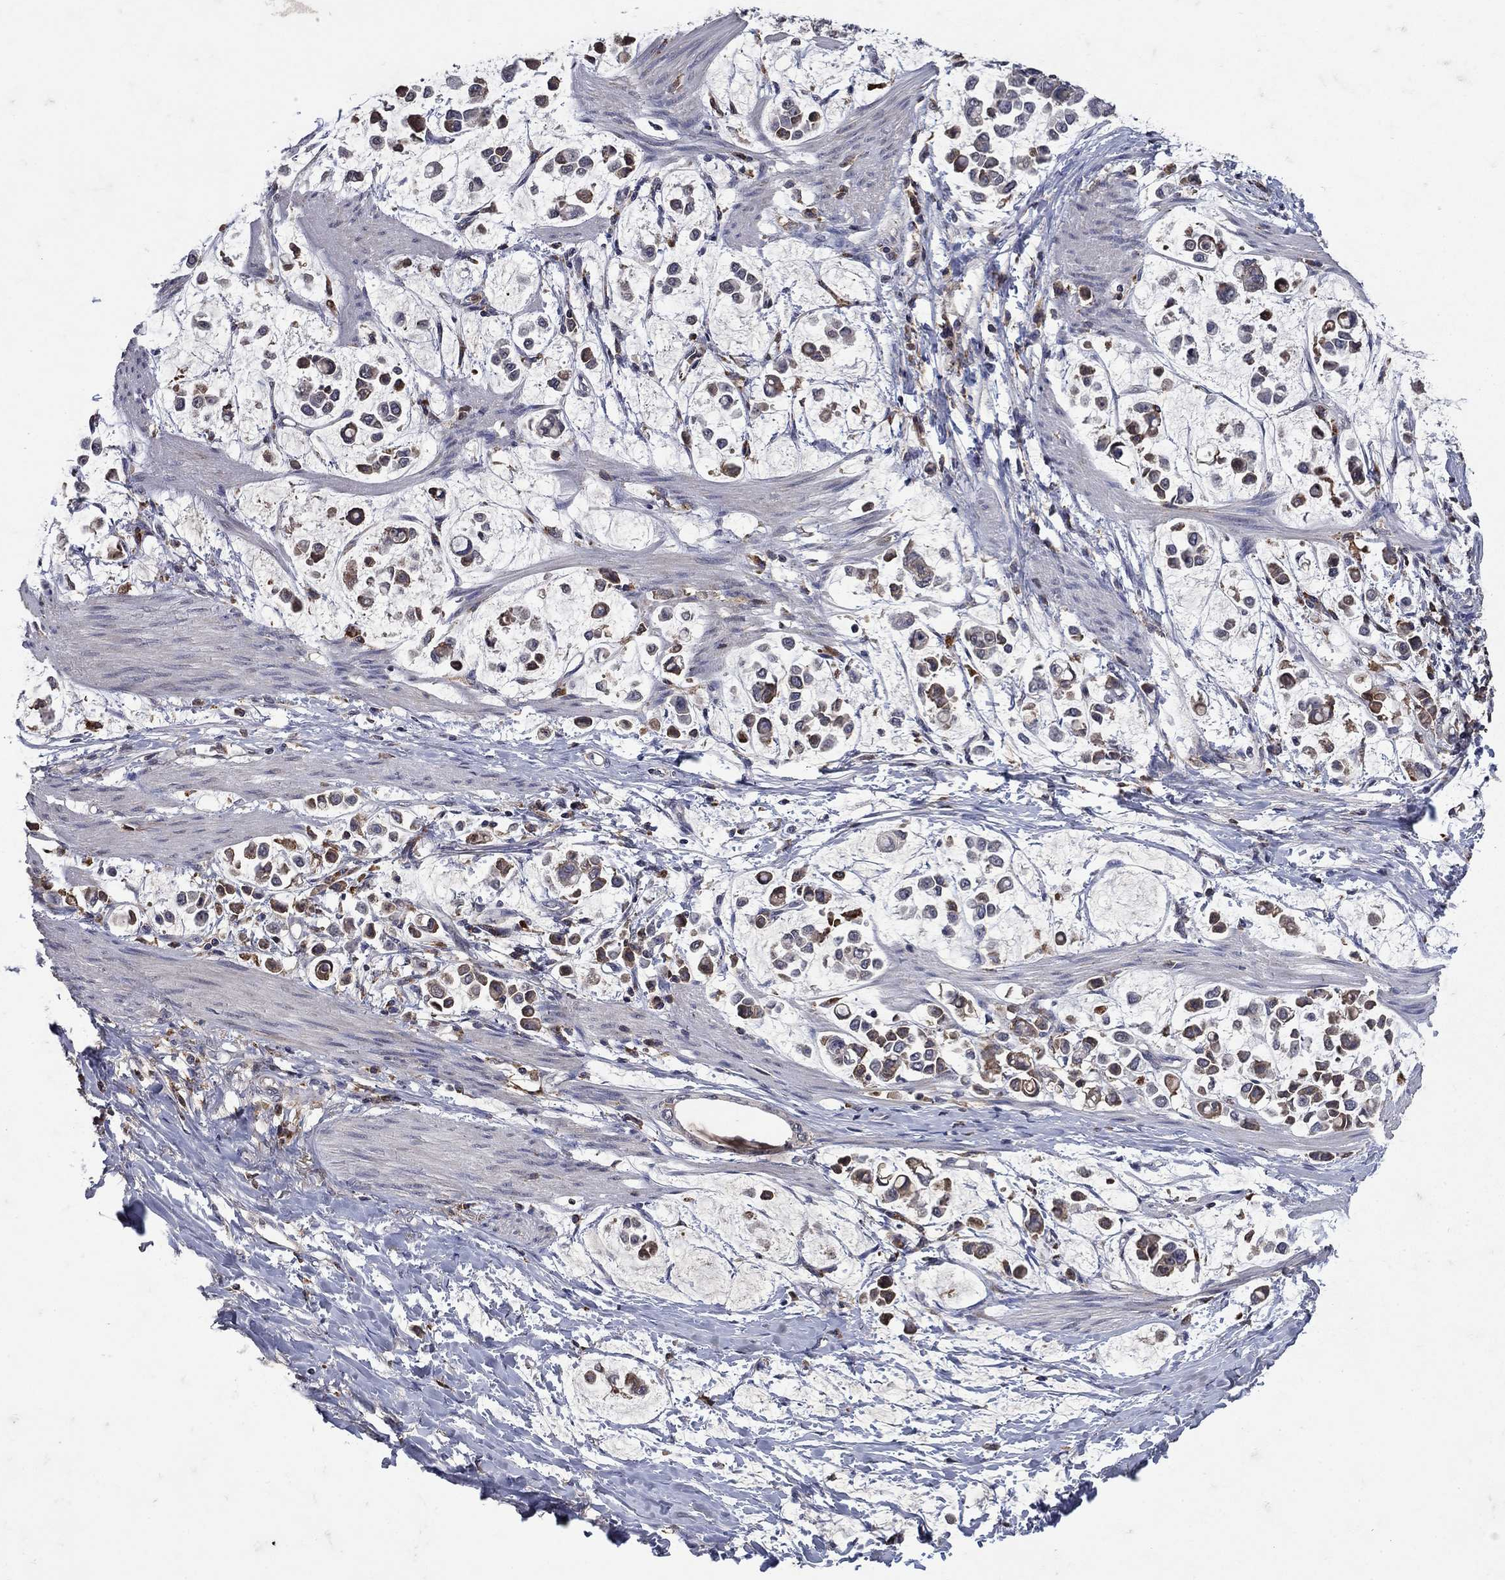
{"staining": {"intensity": "weak", "quantity": "25%-75%", "location": "cytoplasmic/membranous"}, "tissue": "stomach cancer", "cell_type": "Tumor cells", "image_type": "cancer", "snomed": [{"axis": "morphology", "description": "Adenocarcinoma, NOS"}, {"axis": "topography", "description": "Stomach"}], "caption": "Stomach adenocarcinoma tissue shows weak cytoplasmic/membranous staining in about 25%-75% of tumor cells, visualized by immunohistochemistry.", "gene": "NPC2", "patient": {"sex": "male", "age": 82}}